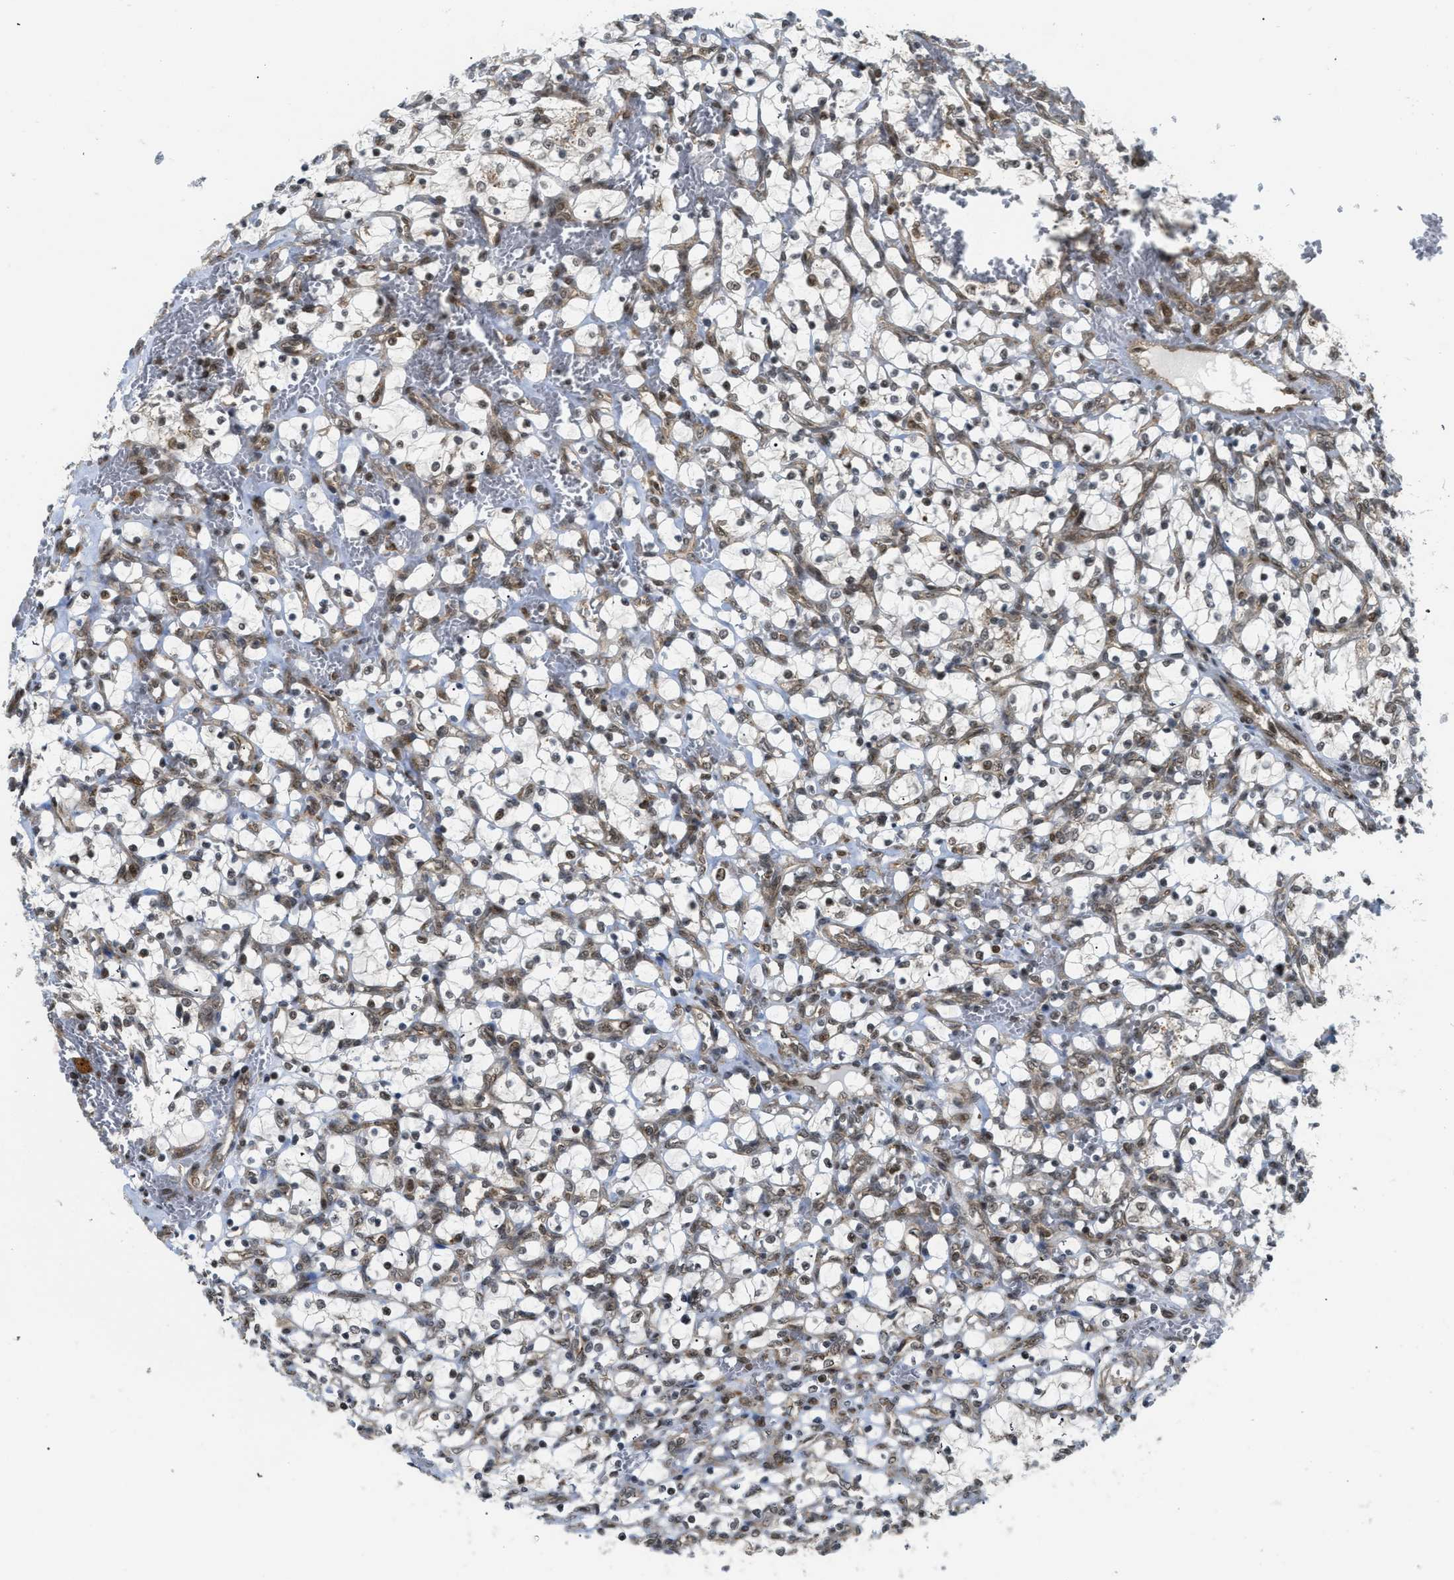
{"staining": {"intensity": "moderate", "quantity": "<25%", "location": "nuclear"}, "tissue": "renal cancer", "cell_type": "Tumor cells", "image_type": "cancer", "snomed": [{"axis": "morphology", "description": "Adenocarcinoma, NOS"}, {"axis": "topography", "description": "Kidney"}], "caption": "Tumor cells exhibit low levels of moderate nuclear staining in approximately <25% of cells in human adenocarcinoma (renal).", "gene": "TACC1", "patient": {"sex": "female", "age": 69}}